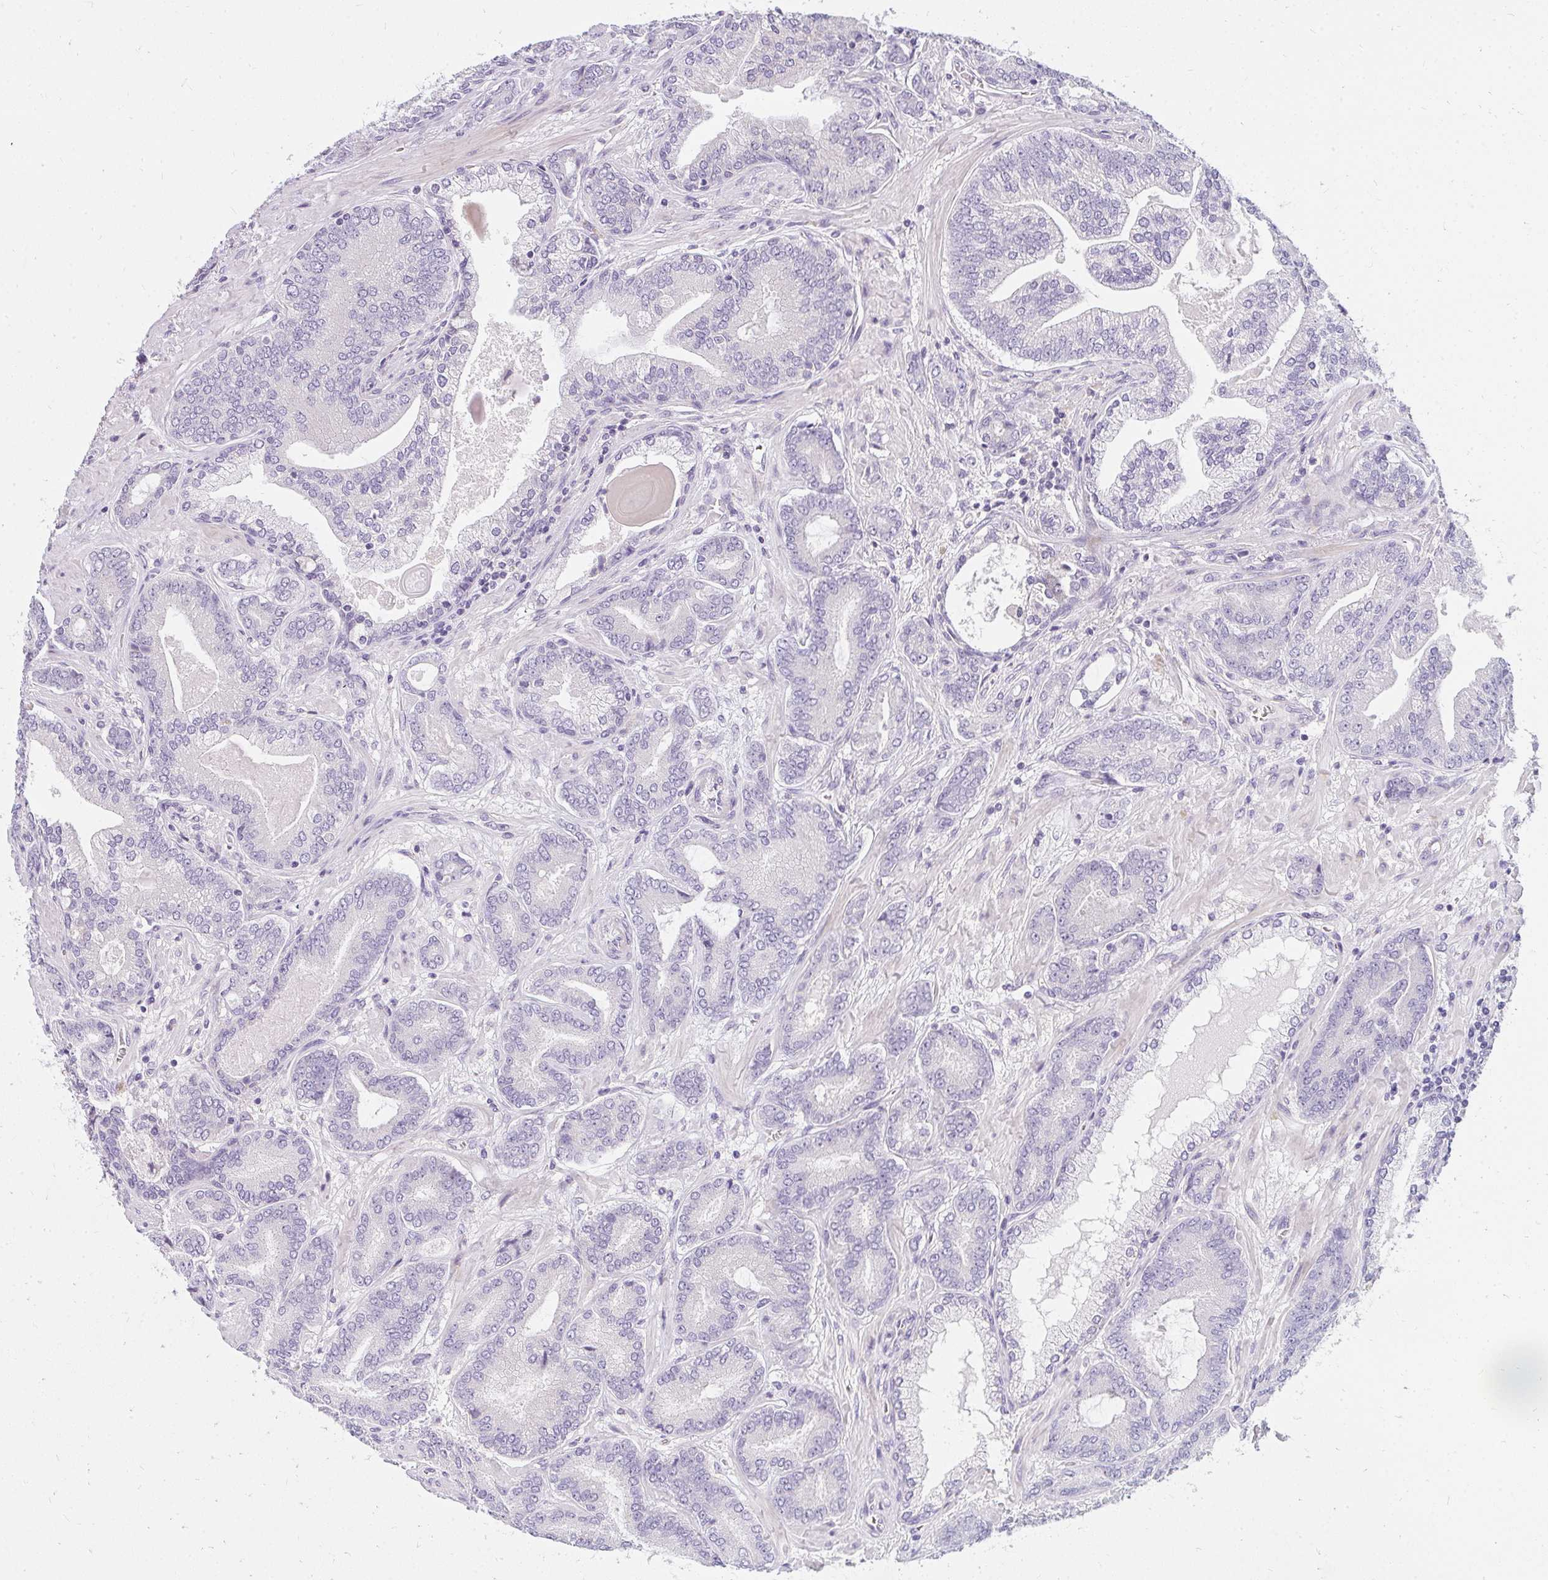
{"staining": {"intensity": "negative", "quantity": "none", "location": "none"}, "tissue": "prostate cancer", "cell_type": "Tumor cells", "image_type": "cancer", "snomed": [{"axis": "morphology", "description": "Adenocarcinoma, High grade"}, {"axis": "topography", "description": "Prostate"}], "caption": "Micrograph shows no protein staining in tumor cells of prostate cancer (adenocarcinoma (high-grade)) tissue.", "gene": "PPP1R3G", "patient": {"sex": "male", "age": 62}}